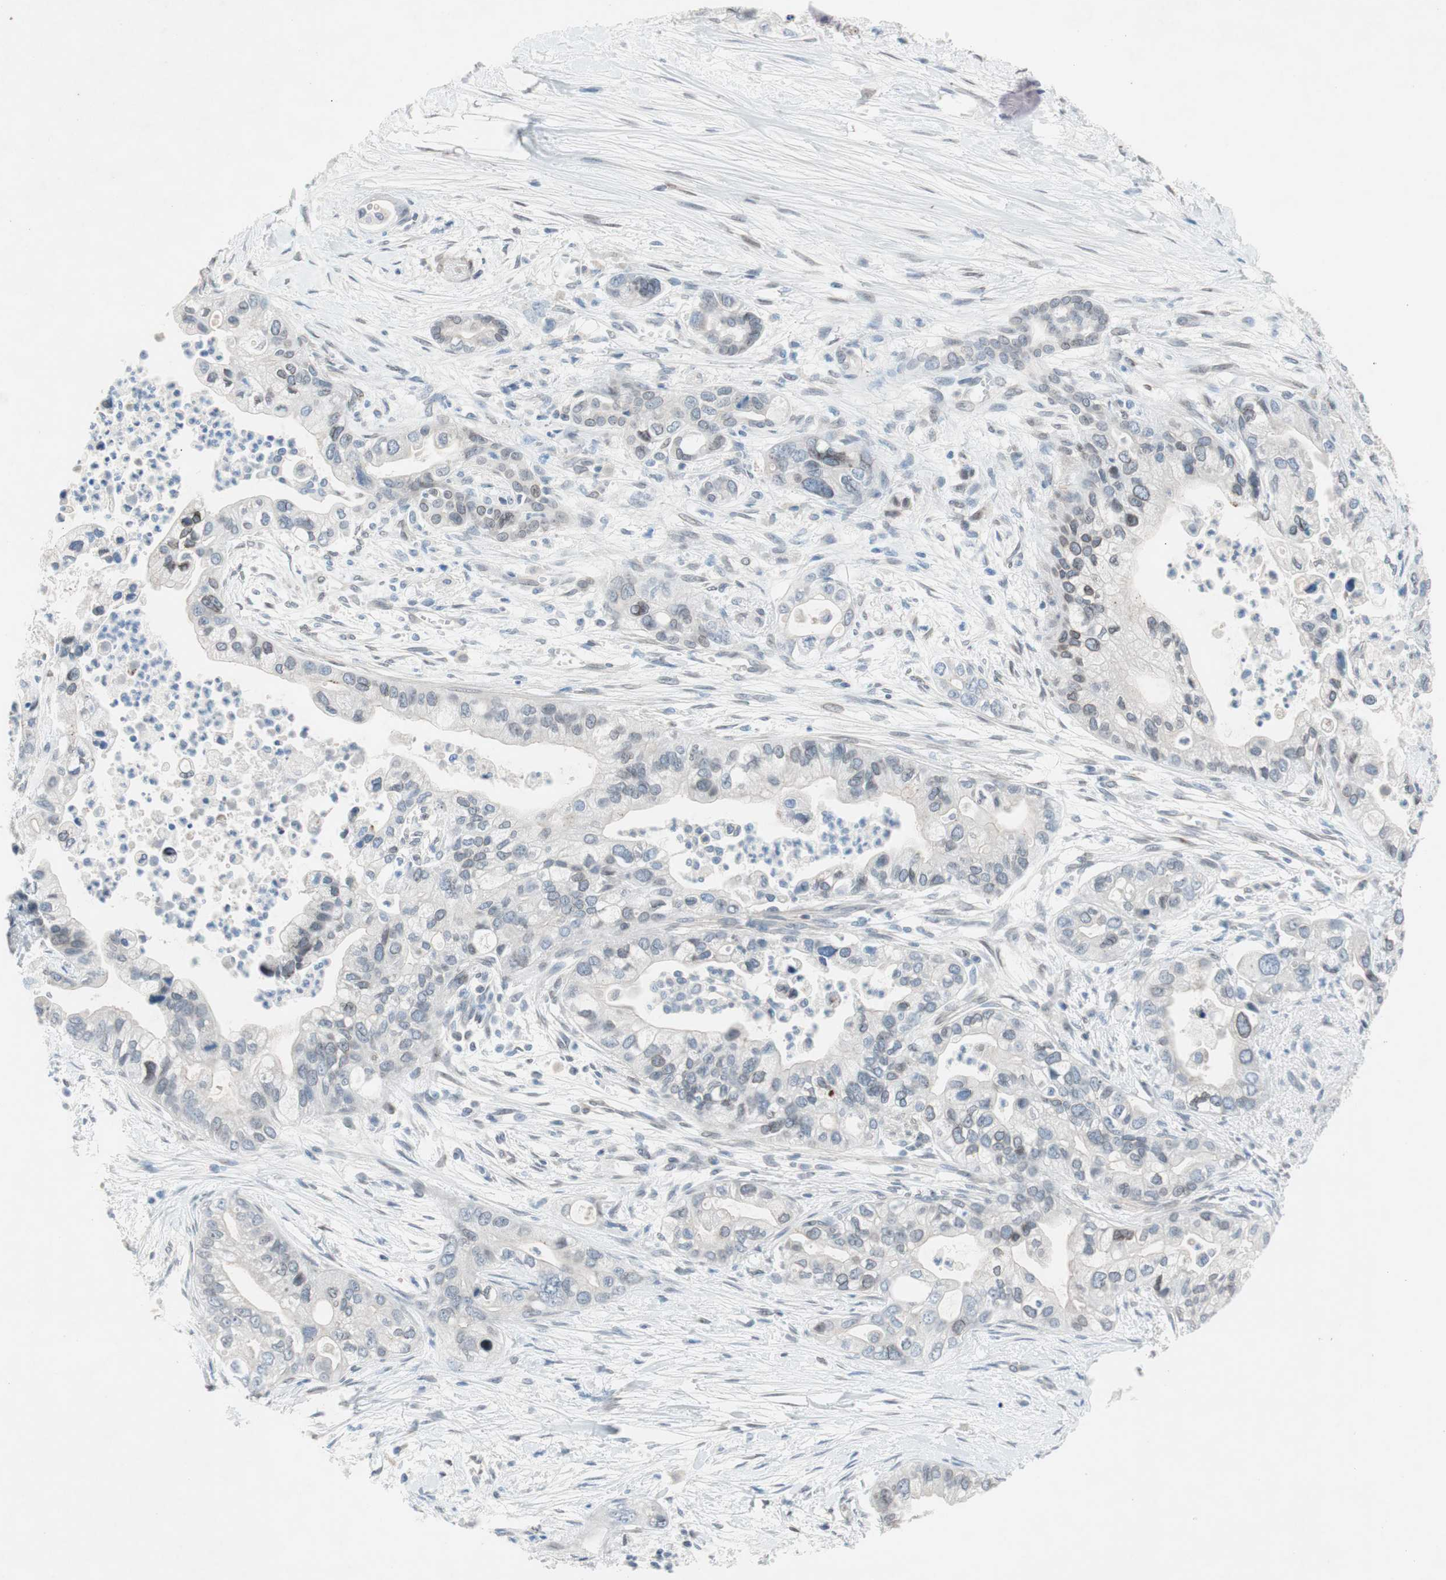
{"staining": {"intensity": "weak", "quantity": "25%-75%", "location": "cytoplasmic/membranous,nuclear"}, "tissue": "pancreatic cancer", "cell_type": "Tumor cells", "image_type": "cancer", "snomed": [{"axis": "morphology", "description": "Adenocarcinoma, NOS"}, {"axis": "topography", "description": "Pancreas"}], "caption": "Immunohistochemical staining of pancreatic adenocarcinoma displays weak cytoplasmic/membranous and nuclear protein positivity in approximately 25%-75% of tumor cells.", "gene": "ARNT2", "patient": {"sex": "male", "age": 70}}